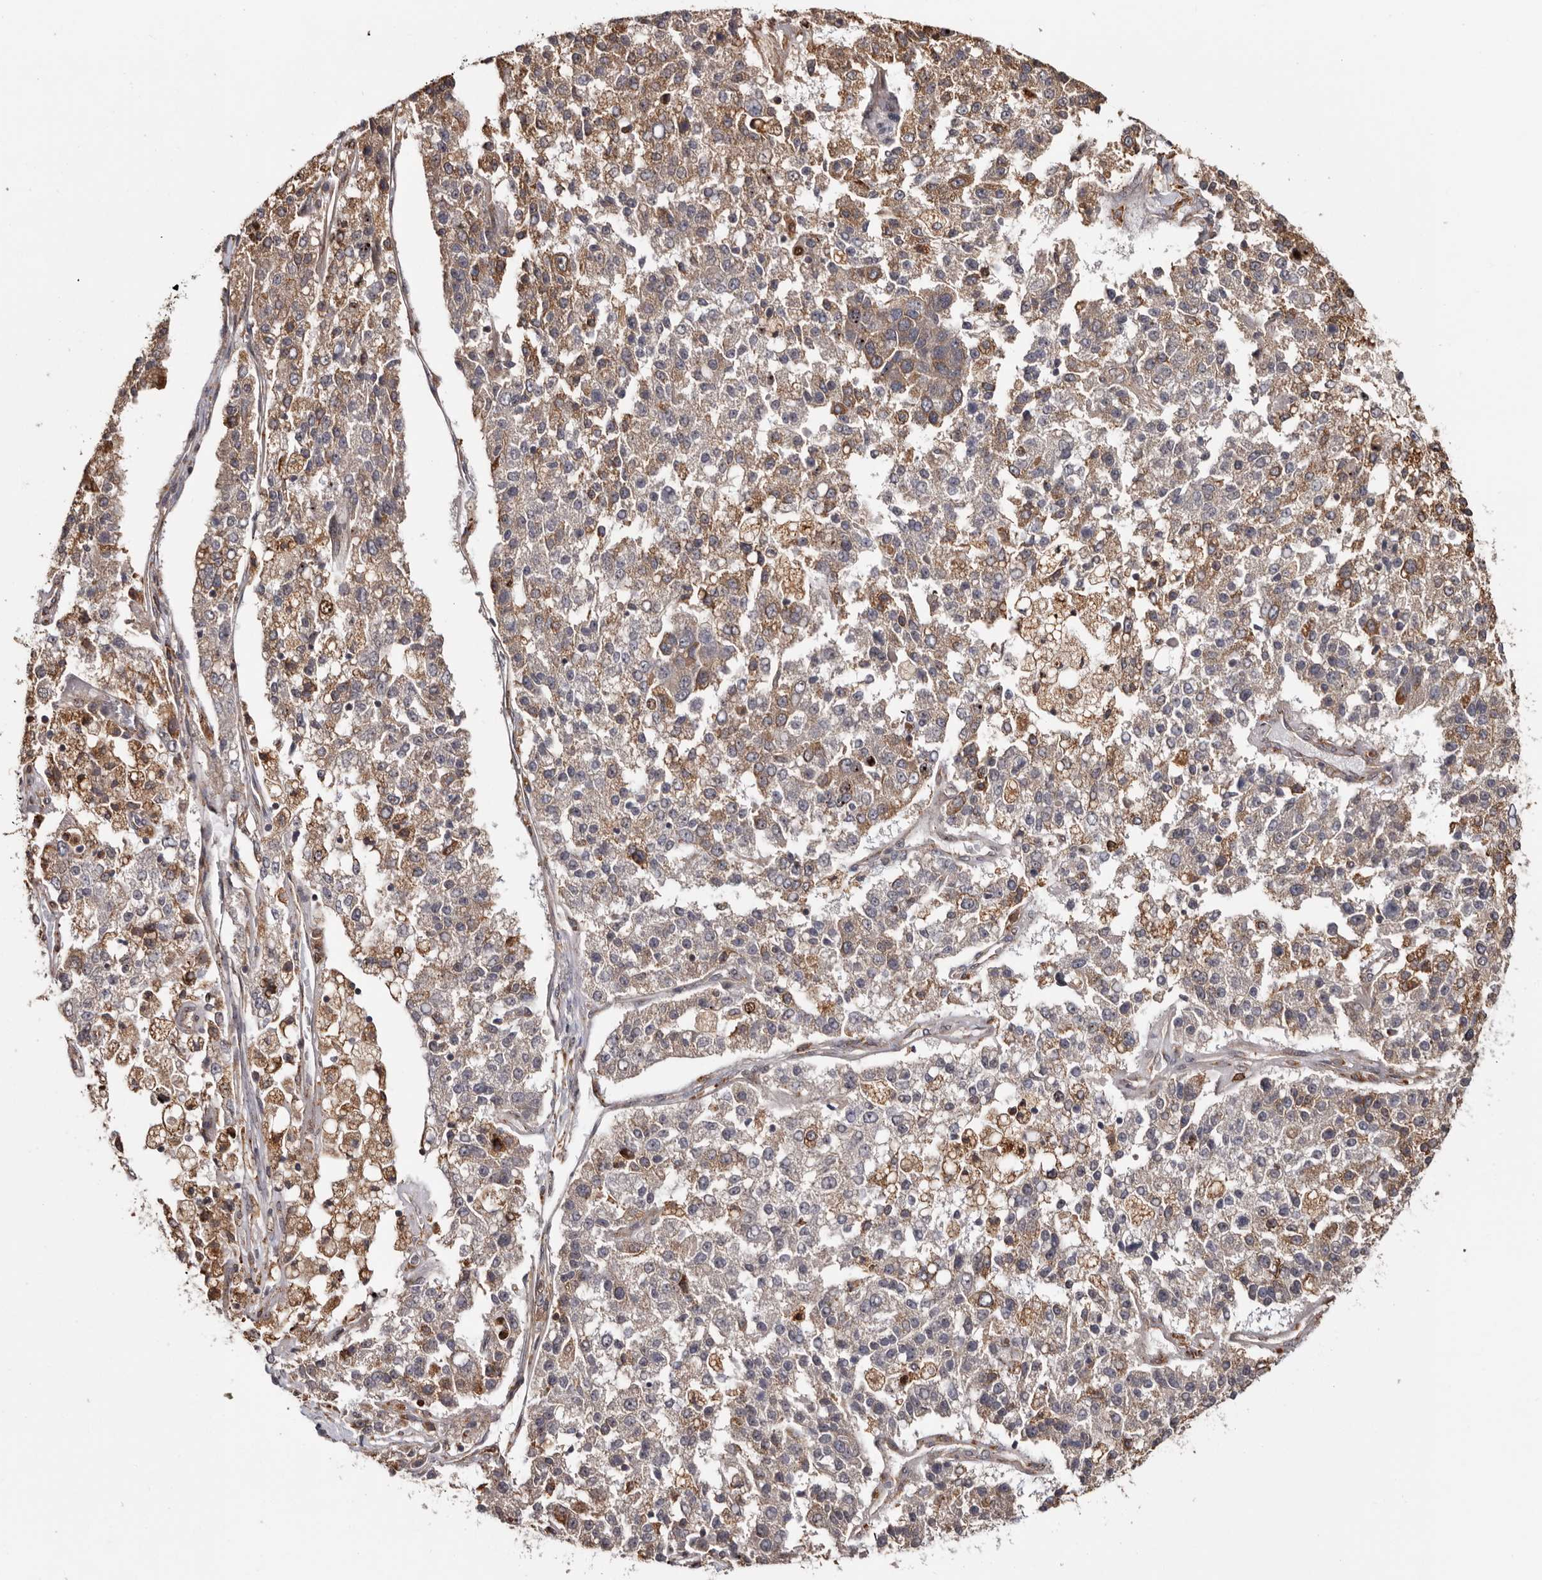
{"staining": {"intensity": "moderate", "quantity": "<25%", "location": "cytoplasmic/membranous"}, "tissue": "pancreatic cancer", "cell_type": "Tumor cells", "image_type": "cancer", "snomed": [{"axis": "morphology", "description": "Adenocarcinoma, NOS"}, {"axis": "topography", "description": "Pancreas"}], "caption": "Tumor cells exhibit low levels of moderate cytoplasmic/membranous staining in approximately <25% of cells in human adenocarcinoma (pancreatic).", "gene": "ZNF83", "patient": {"sex": "female", "age": 61}}